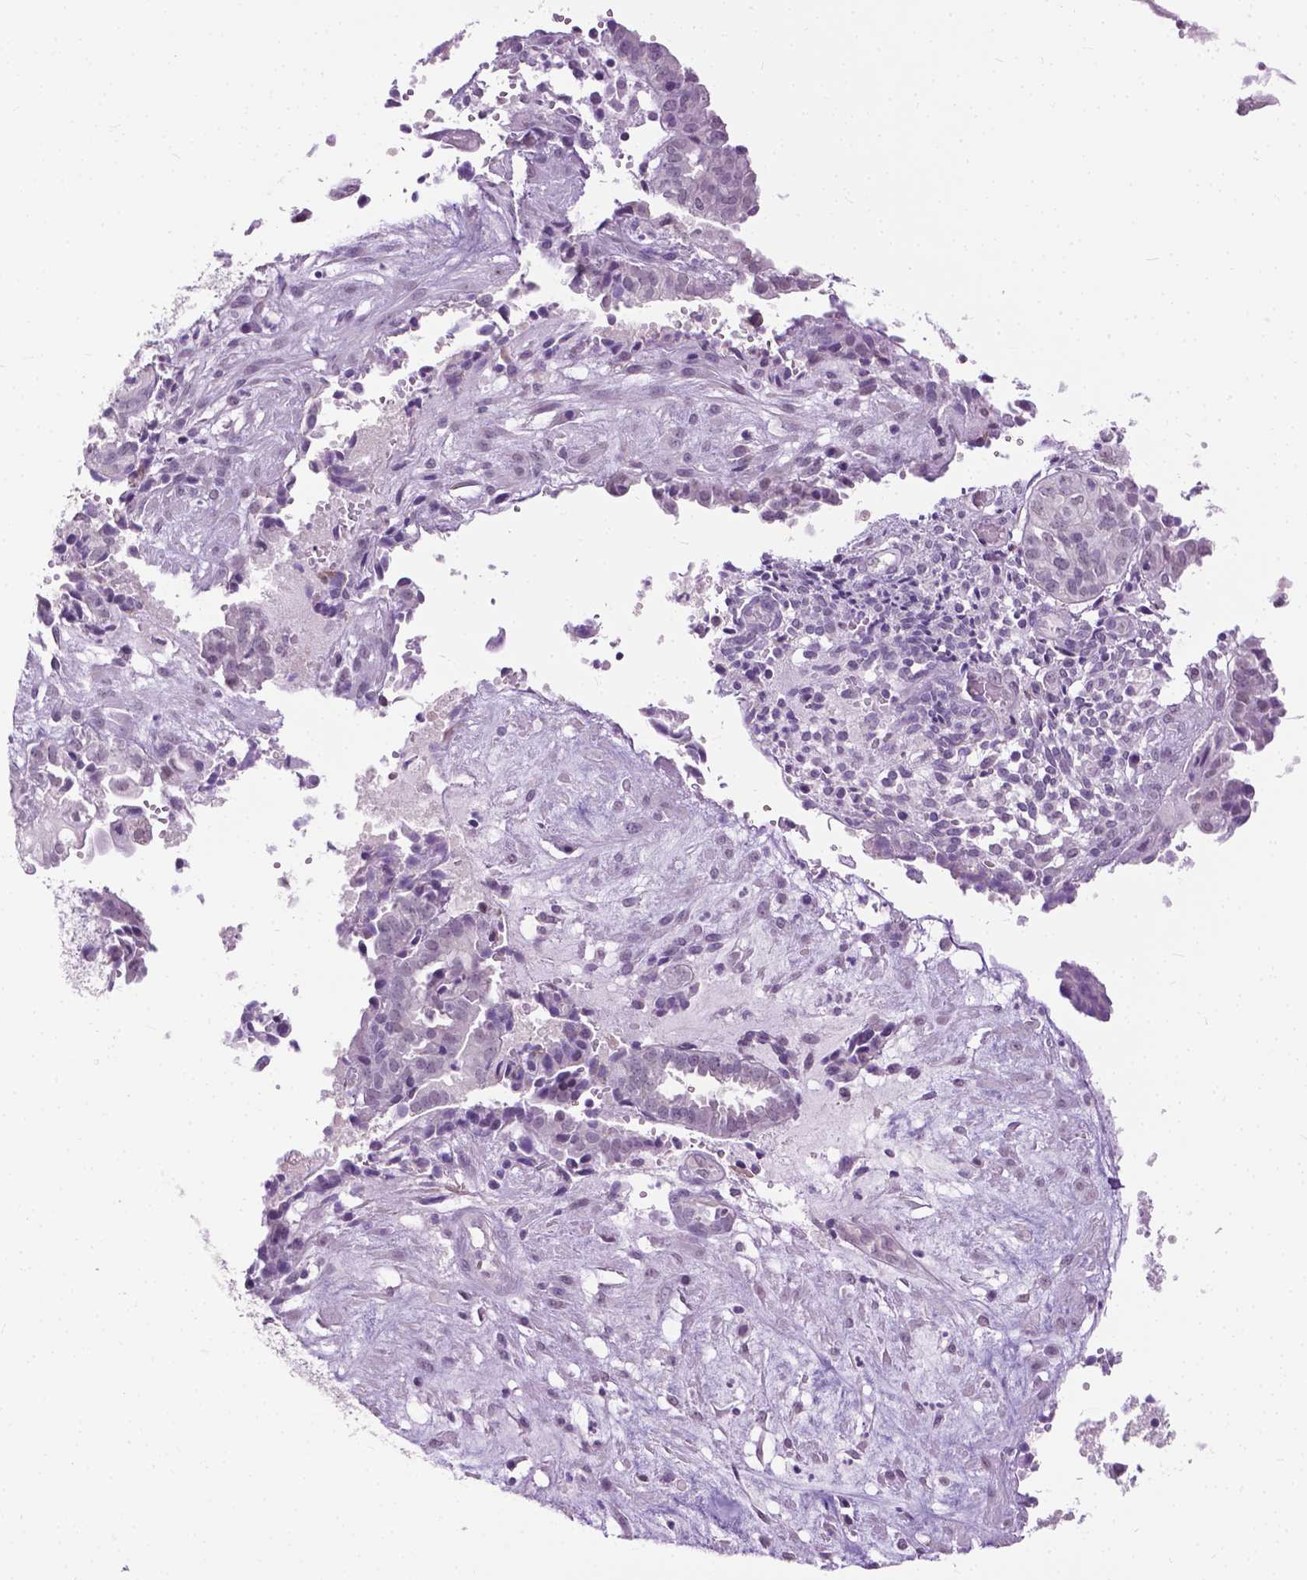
{"staining": {"intensity": "negative", "quantity": "none", "location": "none"}, "tissue": "ovarian cancer", "cell_type": "Tumor cells", "image_type": "cancer", "snomed": [{"axis": "morphology", "description": "Carcinoma, endometroid"}, {"axis": "topography", "description": "Ovary"}], "caption": "This is a image of immunohistochemistry staining of ovarian cancer, which shows no staining in tumor cells. (Immunohistochemistry (ihc), brightfield microscopy, high magnification).", "gene": "GPR37L1", "patient": {"sex": "female", "age": 64}}